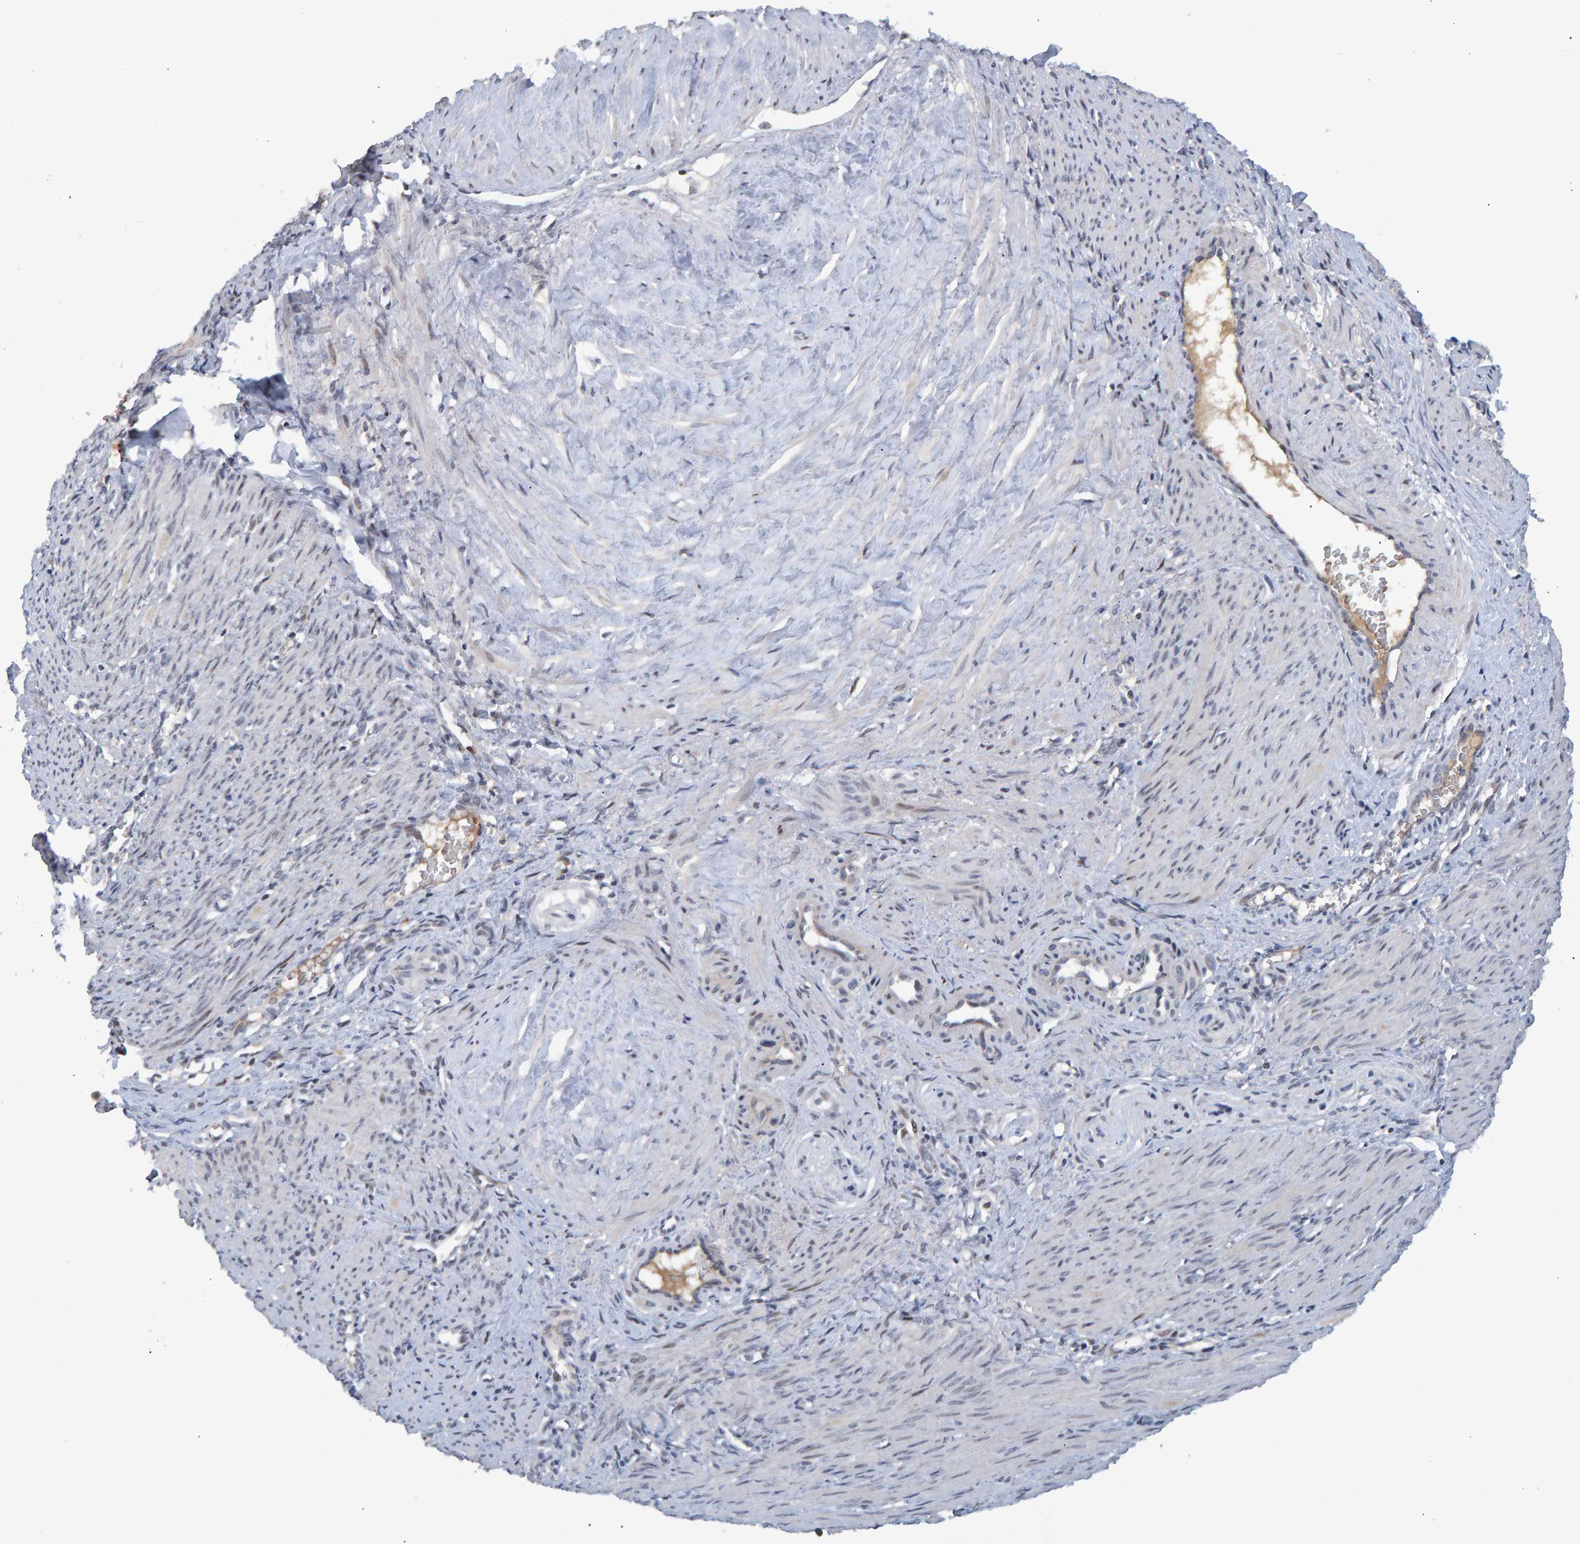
{"staining": {"intensity": "negative", "quantity": "none", "location": "none"}, "tissue": "smooth muscle", "cell_type": "Smooth muscle cells", "image_type": "normal", "snomed": [{"axis": "morphology", "description": "Normal tissue, NOS"}, {"axis": "topography", "description": "Endometrium"}], "caption": "Benign smooth muscle was stained to show a protein in brown. There is no significant staining in smooth muscle cells.", "gene": "ESRP1", "patient": {"sex": "female", "age": 33}}